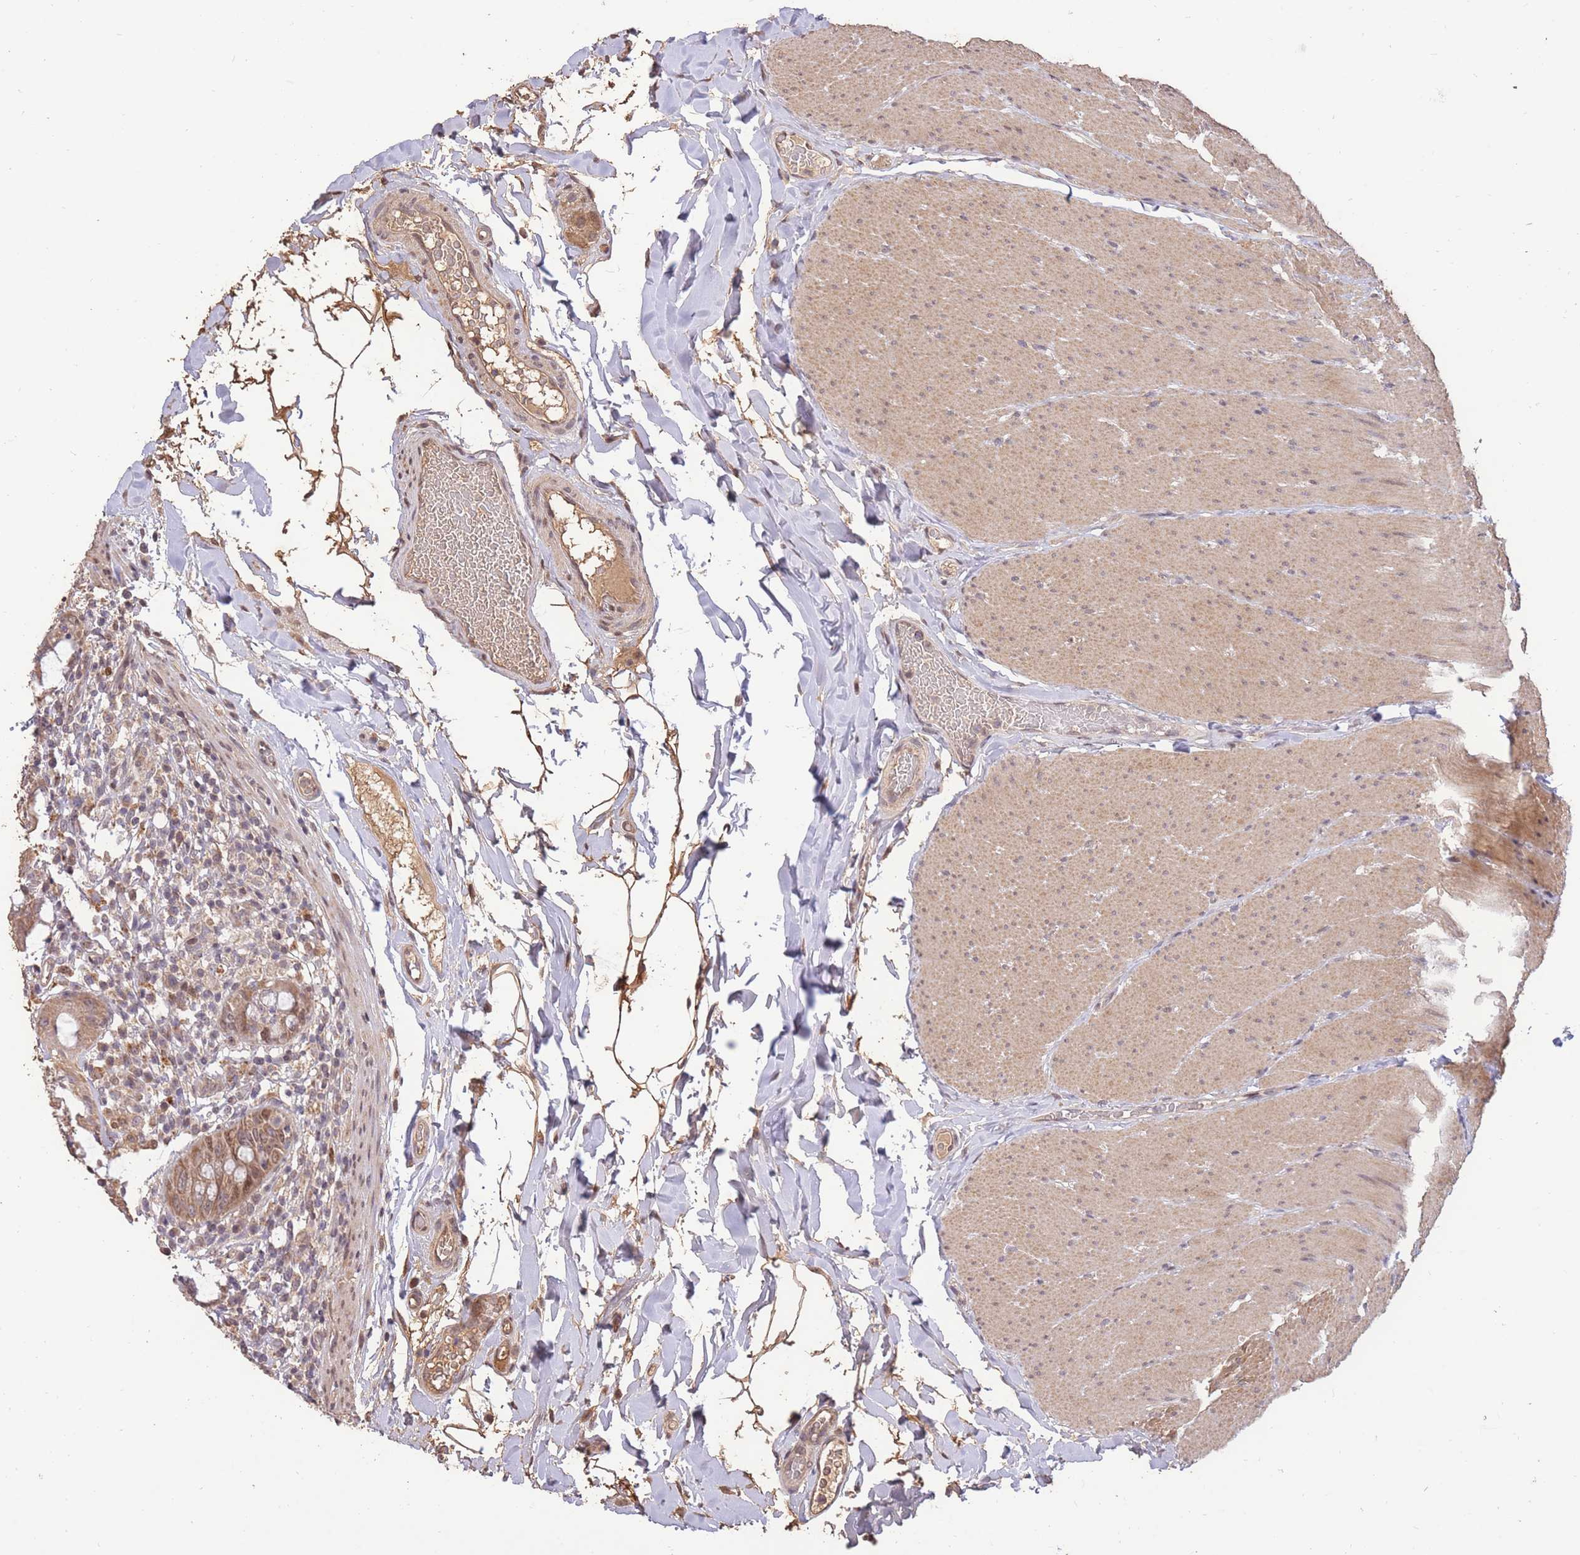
{"staining": {"intensity": "moderate", "quantity": ">75%", "location": "cytoplasmic/membranous"}, "tissue": "rectum", "cell_type": "Glandular cells", "image_type": "normal", "snomed": [{"axis": "morphology", "description": "Normal tissue, NOS"}, {"axis": "topography", "description": "Rectum"}], "caption": "DAB (3,3'-diaminobenzidine) immunohistochemical staining of benign human rectum exhibits moderate cytoplasmic/membranous protein staining in approximately >75% of glandular cells.", "gene": "RGS14", "patient": {"sex": "female", "age": 57}}